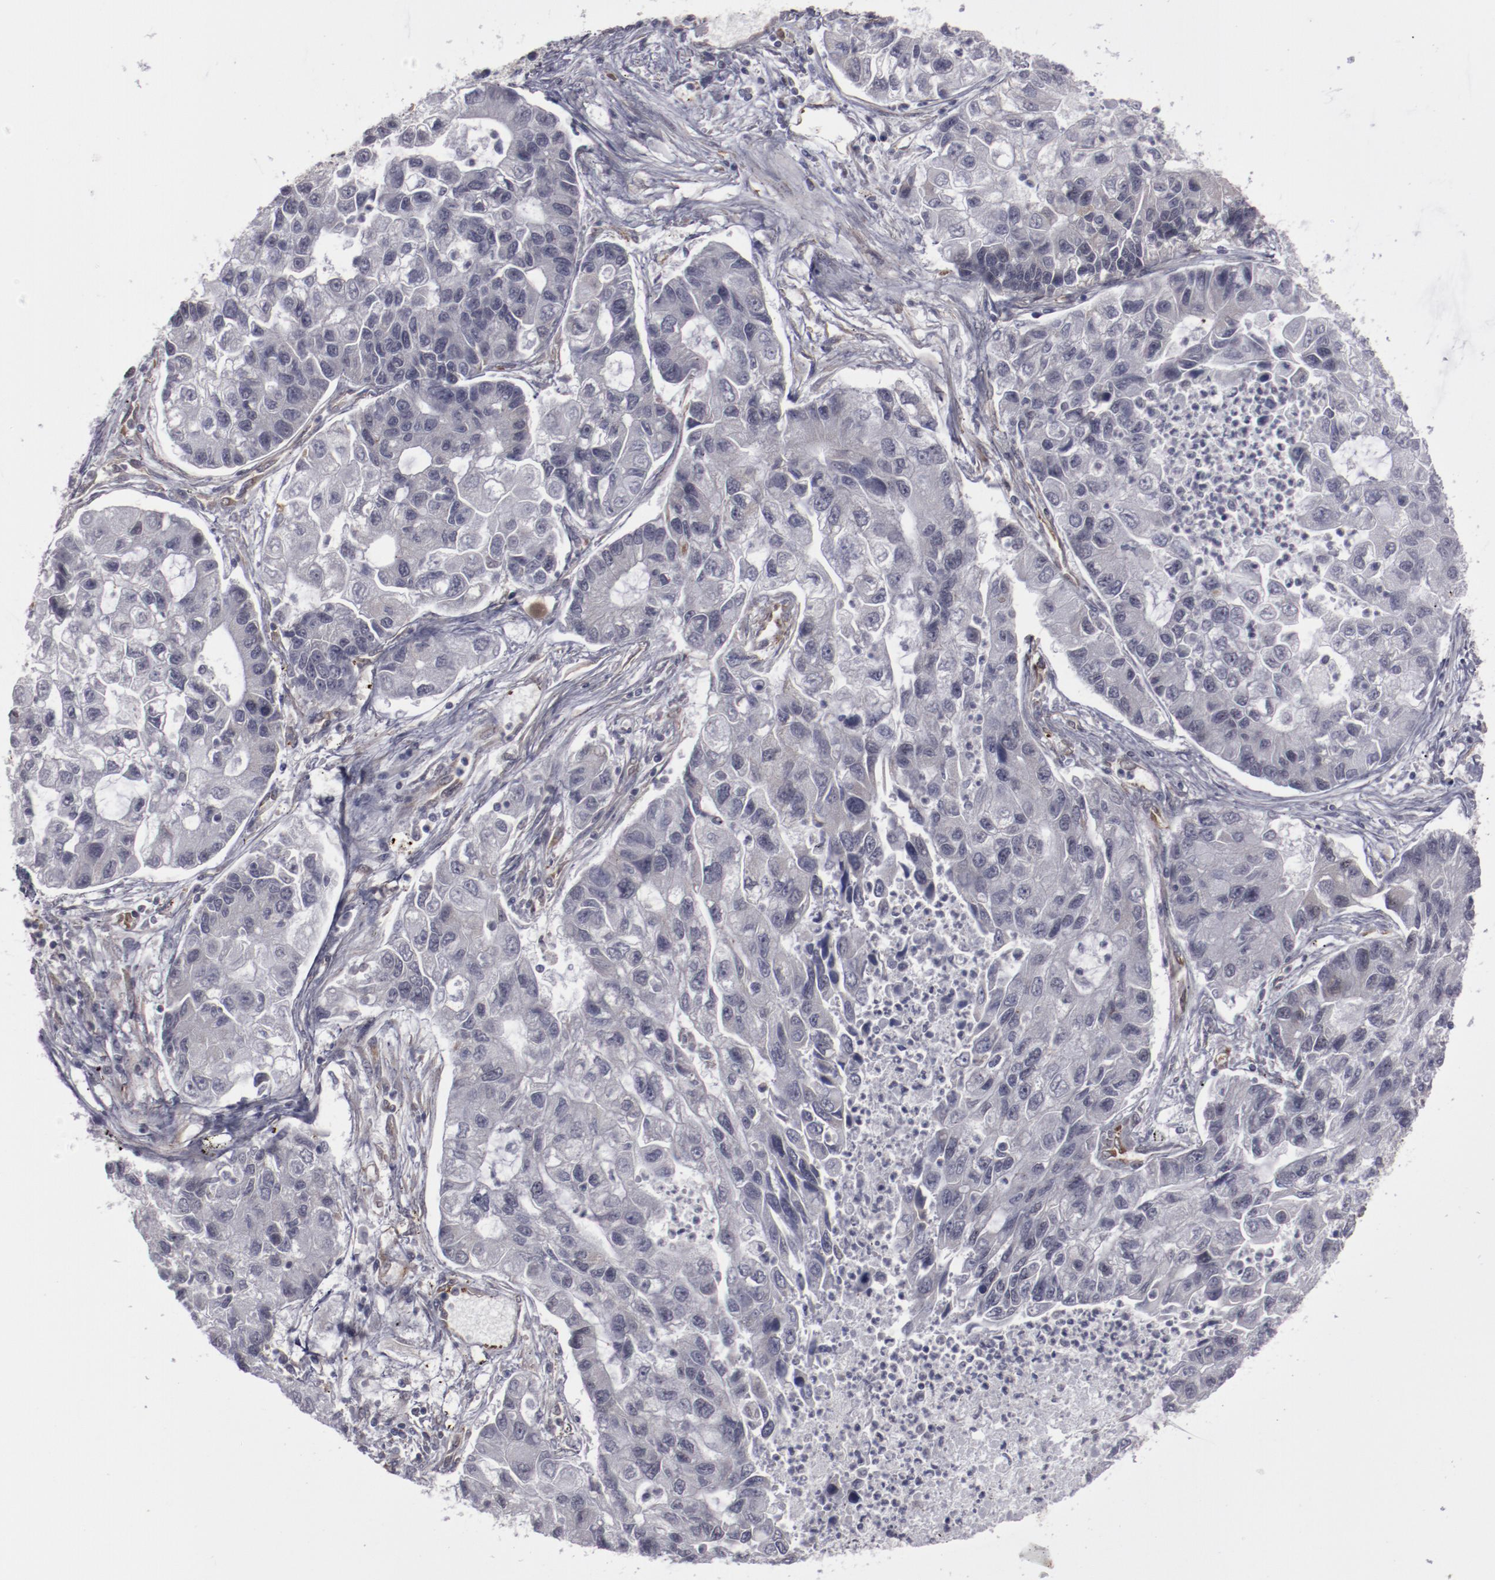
{"staining": {"intensity": "negative", "quantity": "none", "location": "none"}, "tissue": "lung cancer", "cell_type": "Tumor cells", "image_type": "cancer", "snomed": [{"axis": "morphology", "description": "Adenocarcinoma, NOS"}, {"axis": "topography", "description": "Lung"}], "caption": "Immunohistochemistry (IHC) of human lung adenocarcinoma exhibits no positivity in tumor cells.", "gene": "LEF1", "patient": {"sex": "female", "age": 51}}